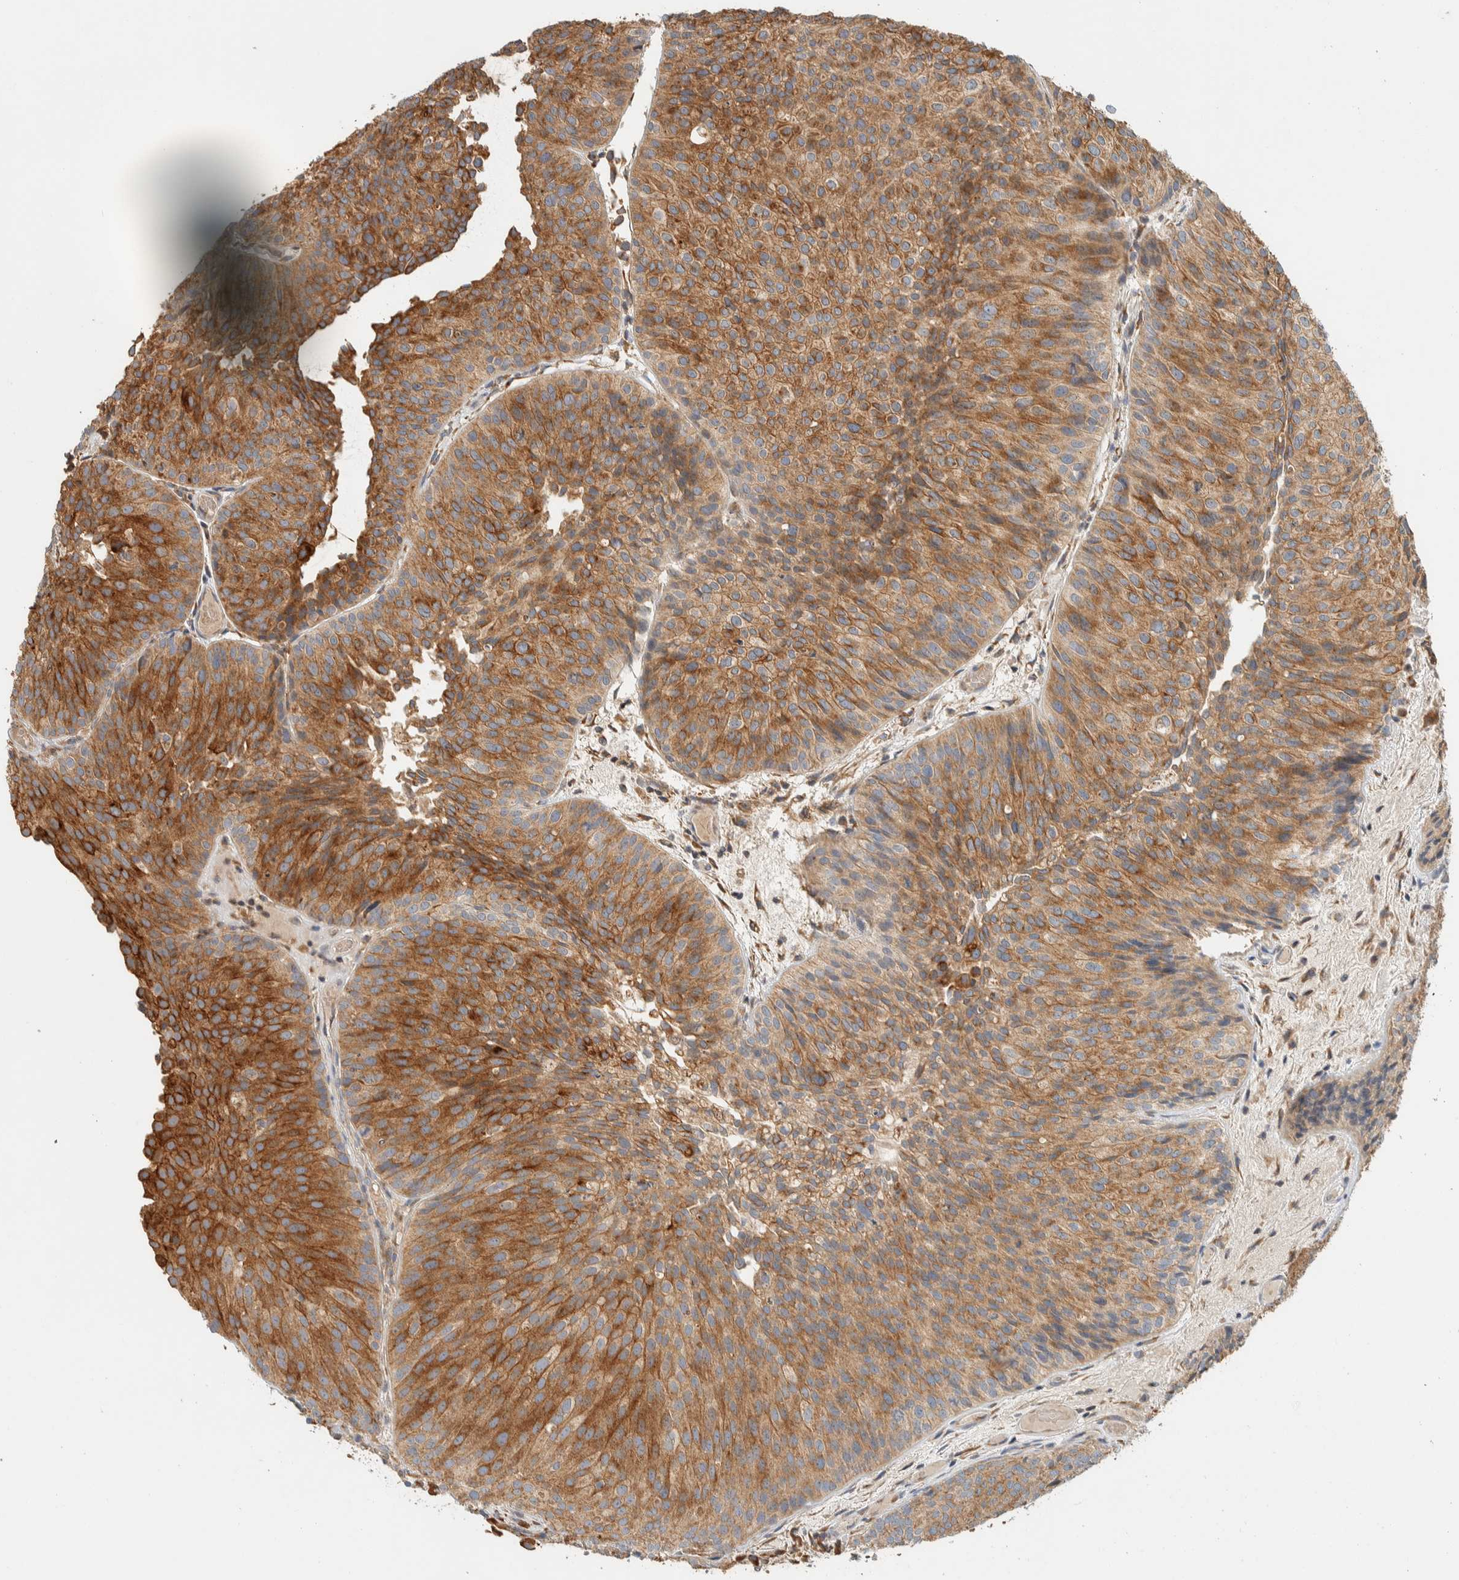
{"staining": {"intensity": "strong", "quantity": ">75%", "location": "cytoplasmic/membranous"}, "tissue": "urothelial cancer", "cell_type": "Tumor cells", "image_type": "cancer", "snomed": [{"axis": "morphology", "description": "Urothelial carcinoma, Low grade"}, {"axis": "topography", "description": "Urinary bladder"}], "caption": "Approximately >75% of tumor cells in low-grade urothelial carcinoma exhibit strong cytoplasmic/membranous protein positivity as visualized by brown immunohistochemical staining.", "gene": "RAB11FIP1", "patient": {"sex": "male", "age": 86}}